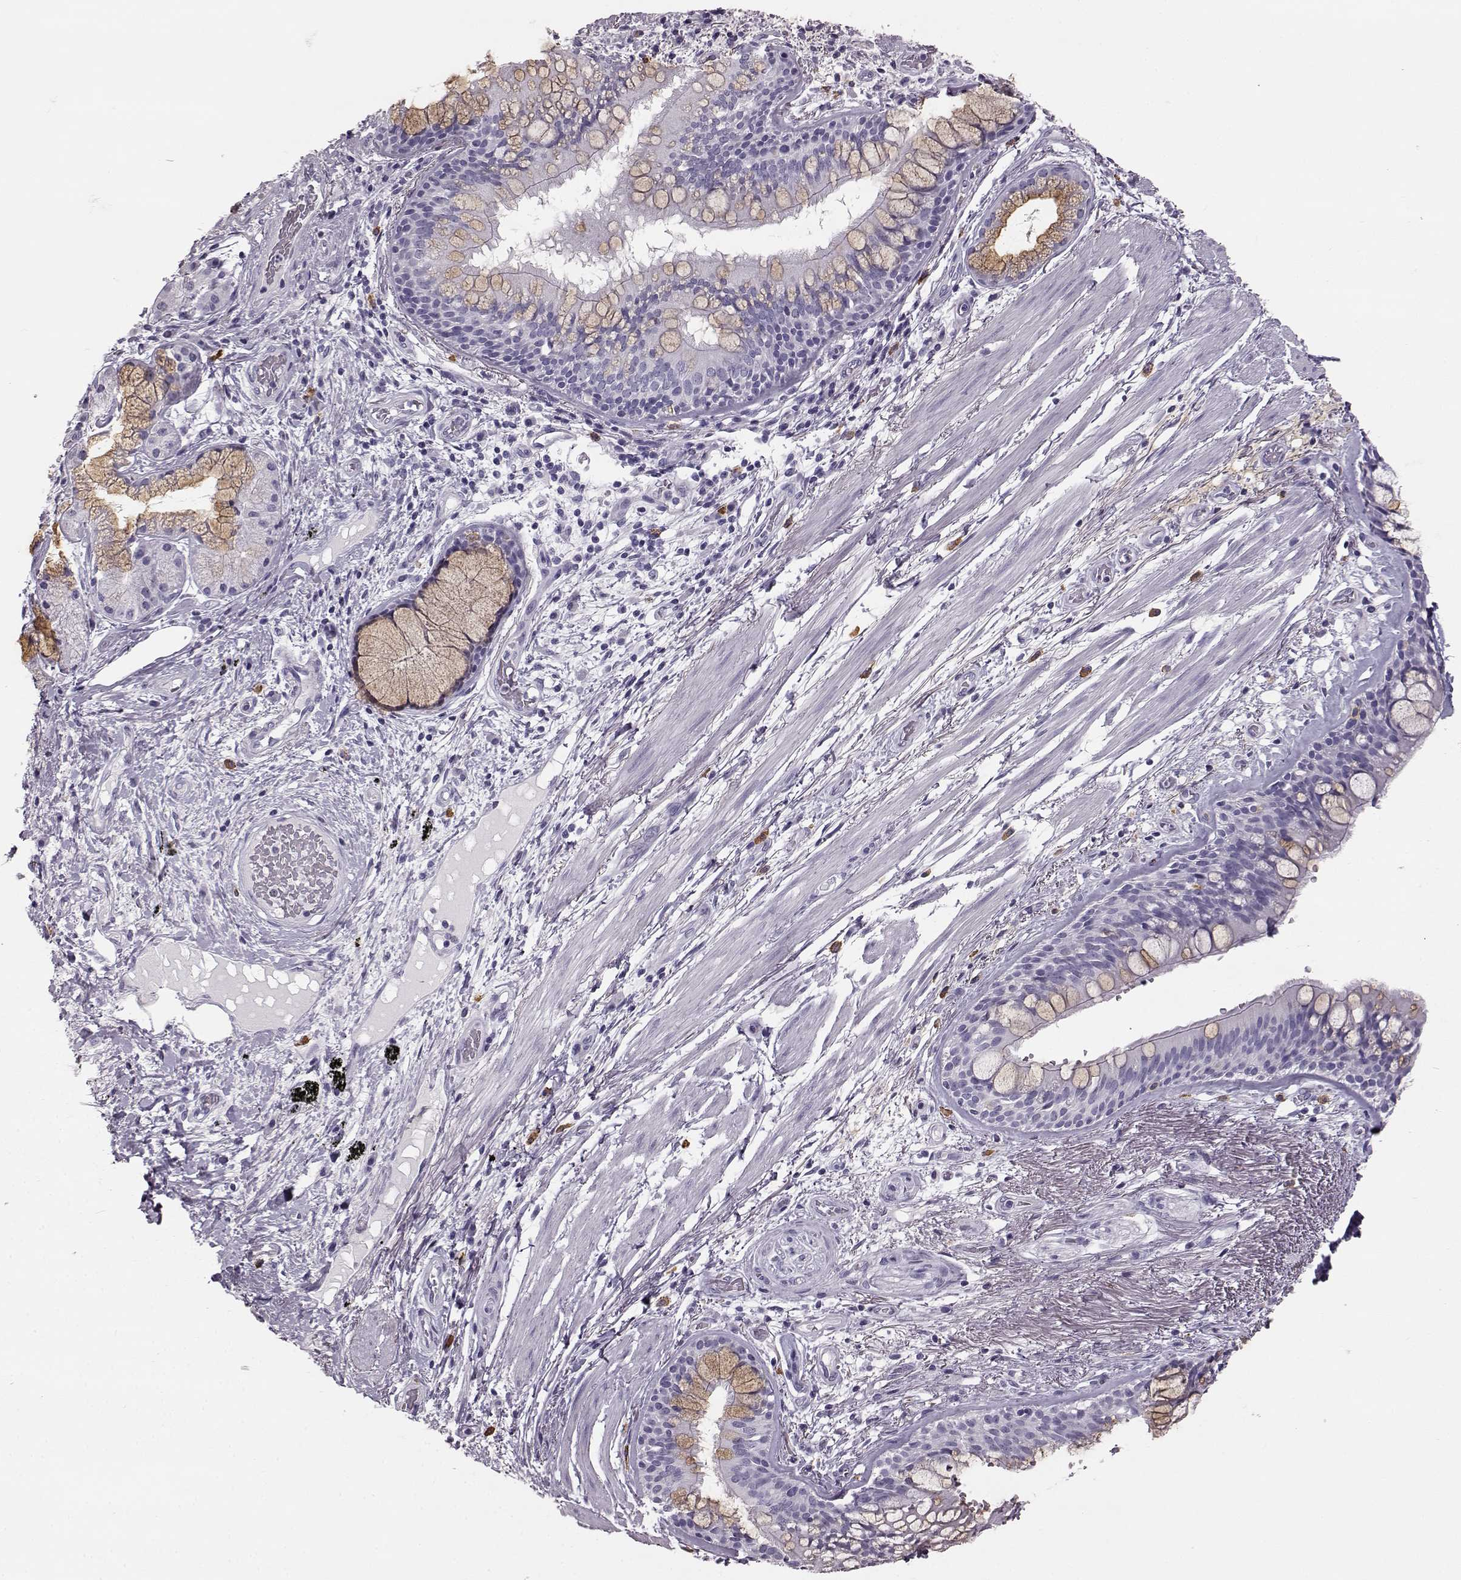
{"staining": {"intensity": "weak", "quantity": "<25%", "location": "cytoplasmic/membranous"}, "tissue": "bronchus", "cell_type": "Respiratory epithelial cells", "image_type": "normal", "snomed": [{"axis": "morphology", "description": "Normal tissue, NOS"}, {"axis": "topography", "description": "Bronchus"}, {"axis": "topography", "description": "Lung"}], "caption": "Immunohistochemistry histopathology image of unremarkable bronchus: human bronchus stained with DAB demonstrates no significant protein expression in respiratory epithelial cells. The staining was performed using DAB (3,3'-diaminobenzidine) to visualize the protein expression in brown, while the nuclei were stained in blue with hematoxylin (Magnification: 20x).", "gene": "NPTXR", "patient": {"sex": "female", "age": 57}}